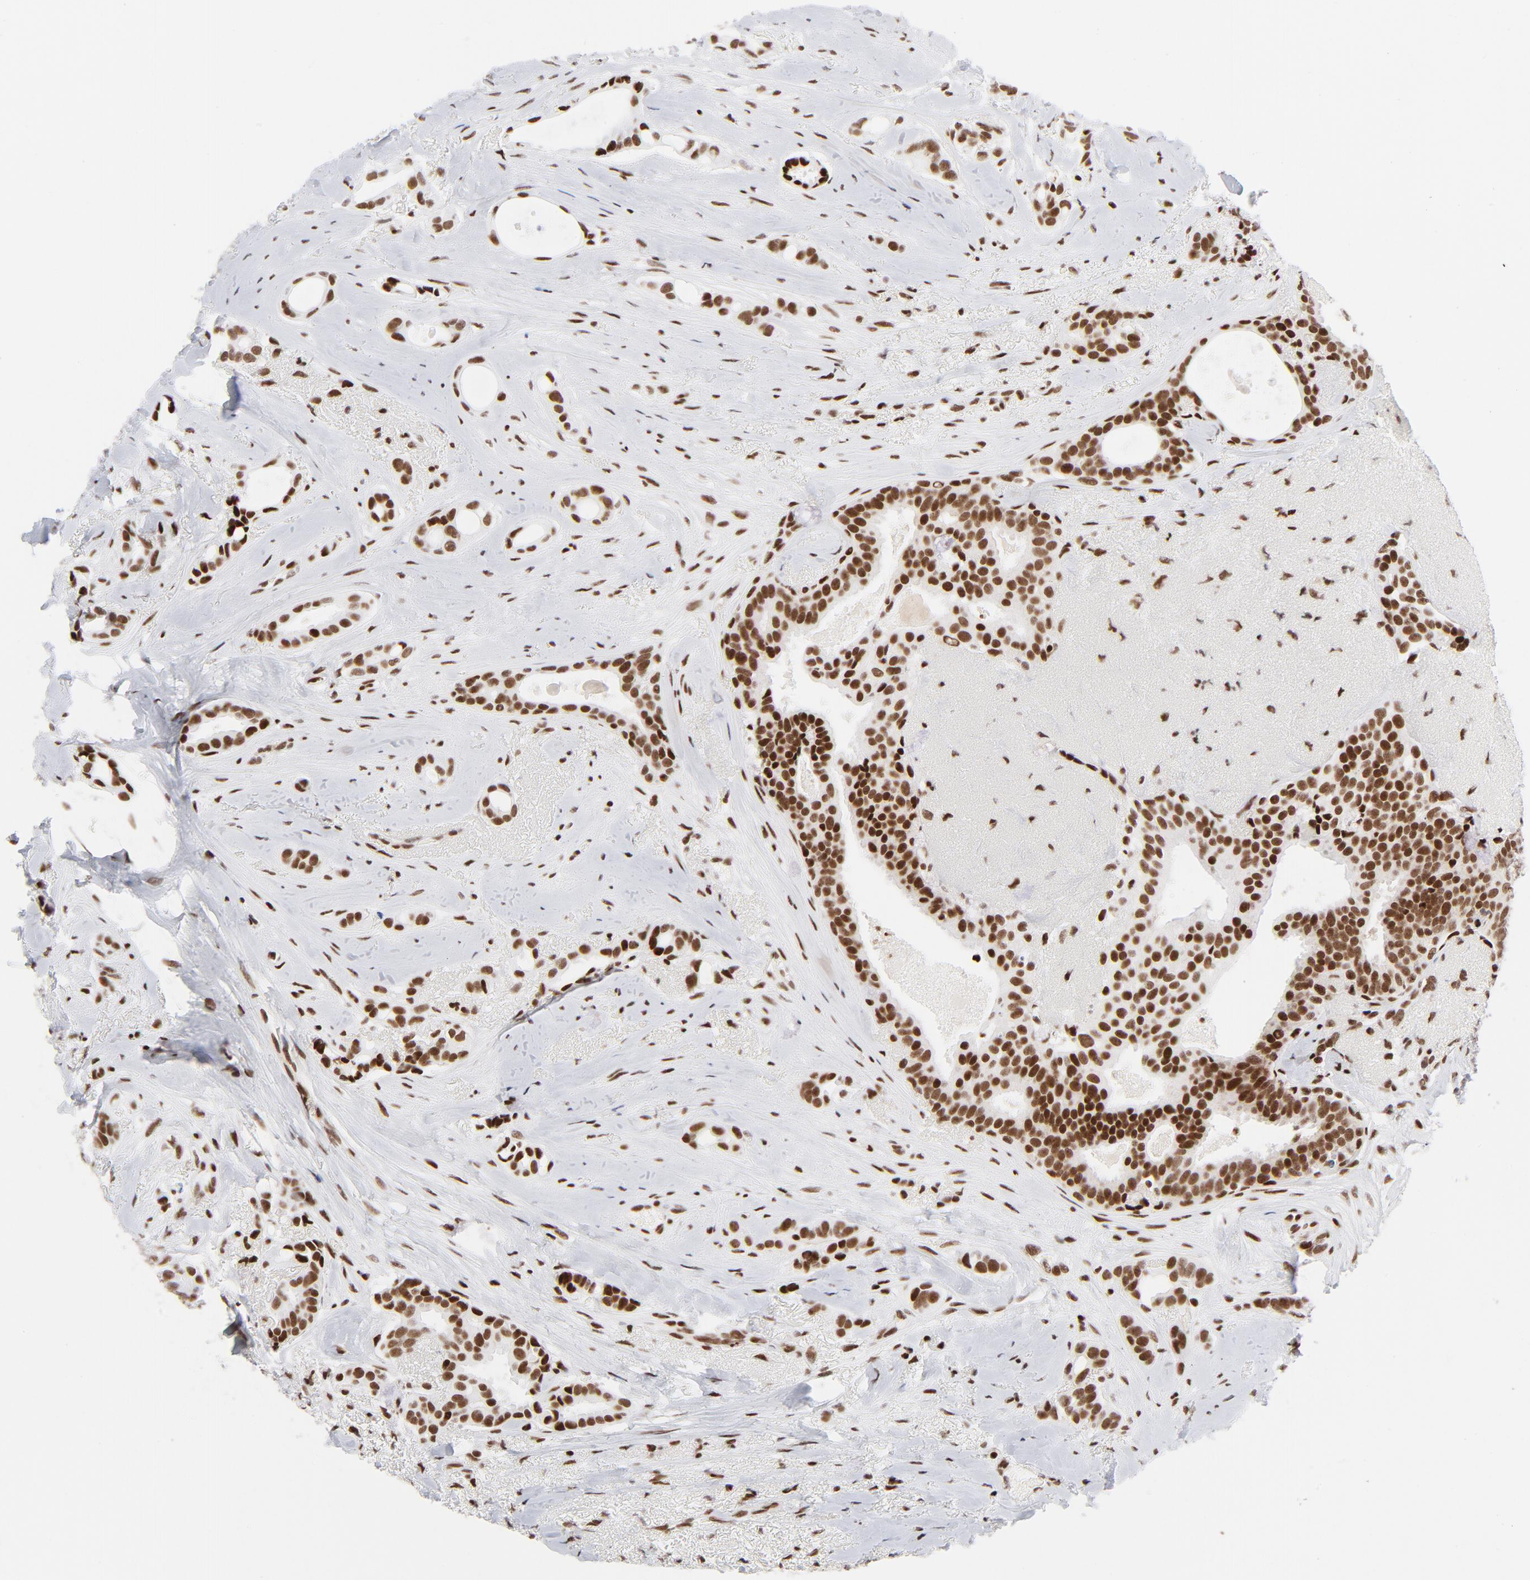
{"staining": {"intensity": "strong", "quantity": ">75%", "location": "nuclear"}, "tissue": "breast cancer", "cell_type": "Tumor cells", "image_type": "cancer", "snomed": [{"axis": "morphology", "description": "Duct carcinoma"}, {"axis": "topography", "description": "Breast"}], "caption": "There is high levels of strong nuclear staining in tumor cells of breast cancer (intraductal carcinoma), as demonstrated by immunohistochemical staining (brown color).", "gene": "NFYB", "patient": {"sex": "female", "age": 54}}